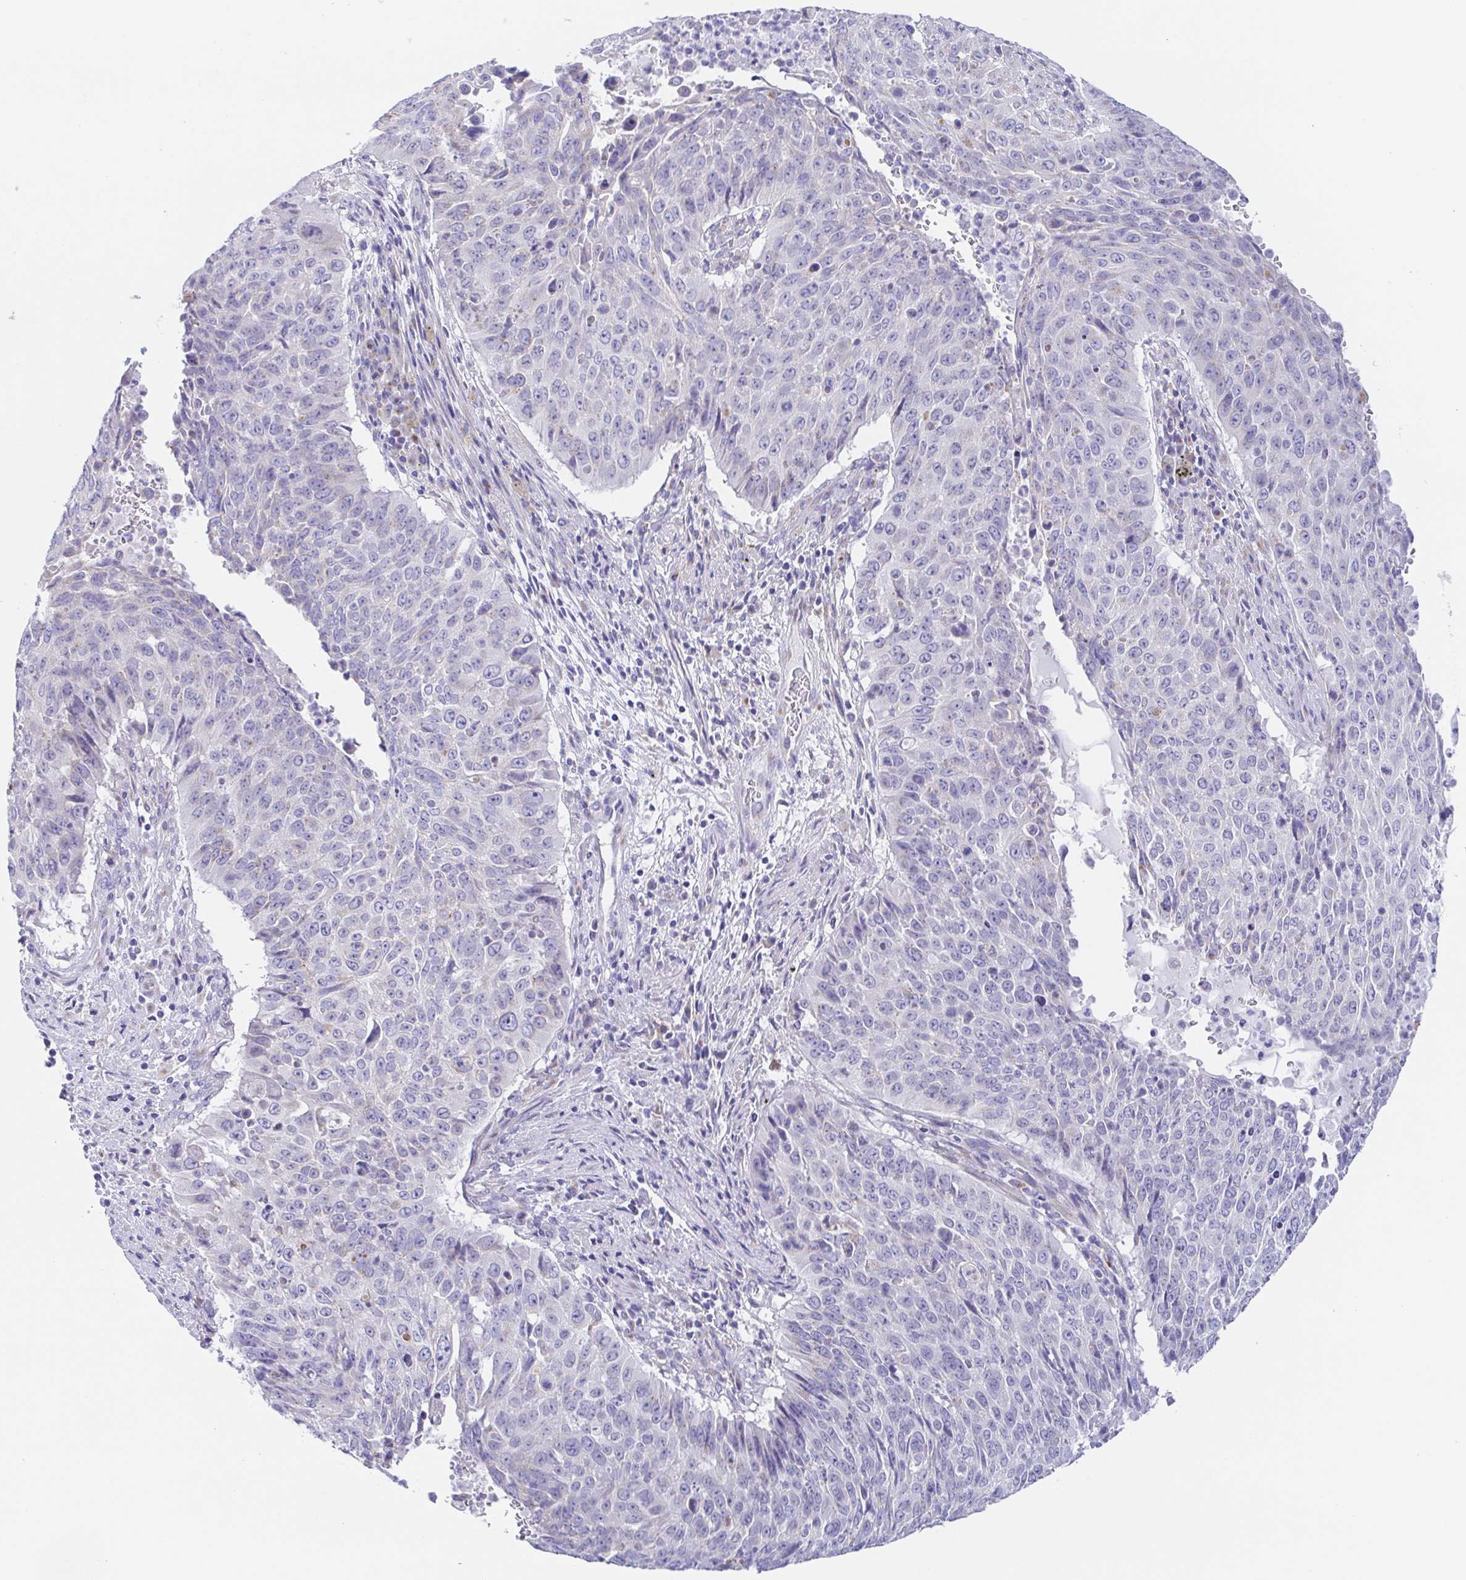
{"staining": {"intensity": "negative", "quantity": "none", "location": "none"}, "tissue": "lung cancer", "cell_type": "Tumor cells", "image_type": "cancer", "snomed": [{"axis": "morphology", "description": "Normal tissue, NOS"}, {"axis": "morphology", "description": "Squamous cell carcinoma, NOS"}, {"axis": "topography", "description": "Bronchus"}, {"axis": "topography", "description": "Lung"}], "caption": "IHC histopathology image of neoplastic tissue: lung squamous cell carcinoma stained with DAB (3,3'-diaminobenzidine) reveals no significant protein positivity in tumor cells.", "gene": "SCG3", "patient": {"sex": "male", "age": 64}}